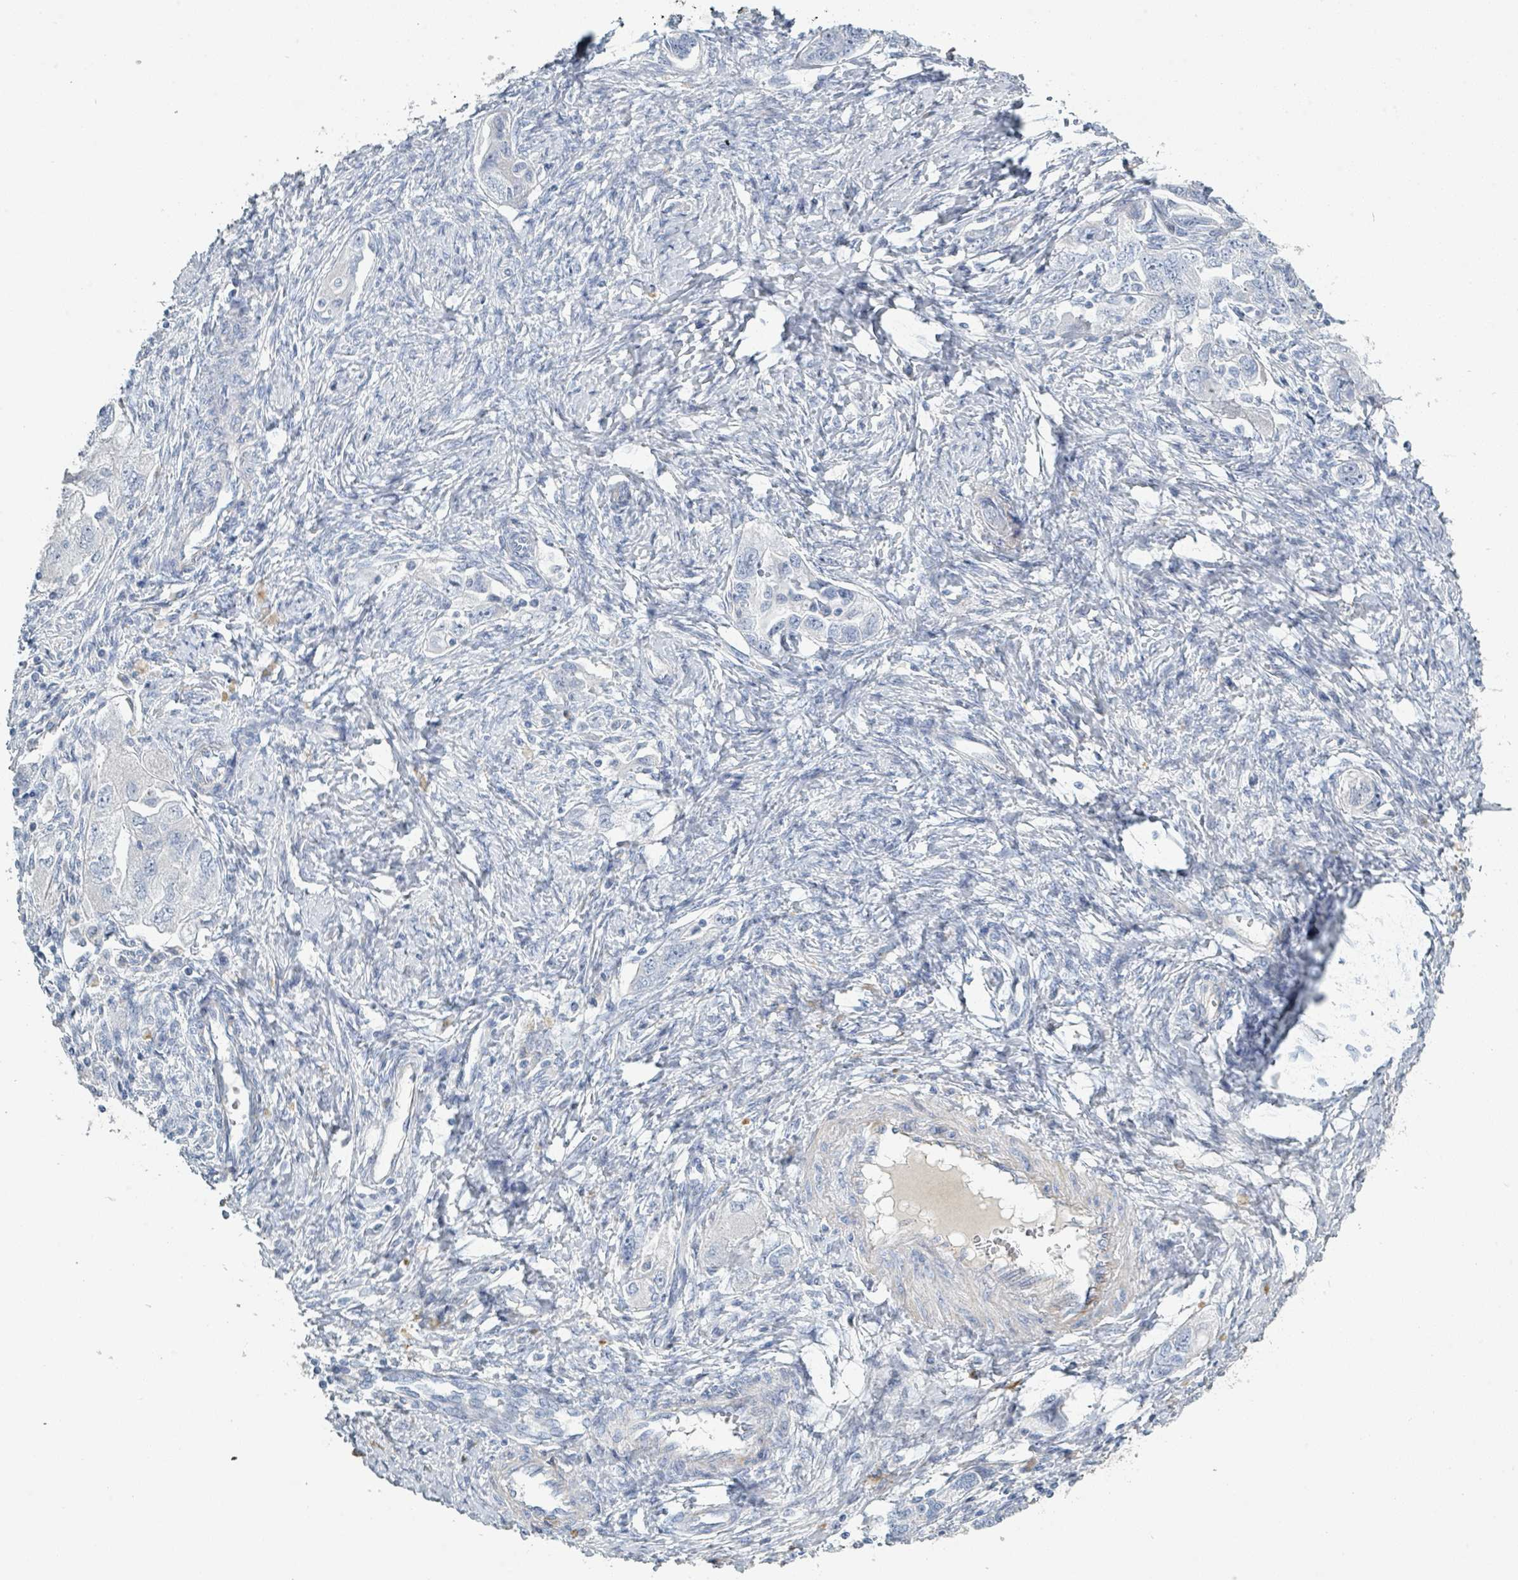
{"staining": {"intensity": "negative", "quantity": "none", "location": "none"}, "tissue": "ovarian cancer", "cell_type": "Tumor cells", "image_type": "cancer", "snomed": [{"axis": "morphology", "description": "Carcinoma, NOS"}, {"axis": "morphology", "description": "Cystadenocarcinoma, serous, NOS"}, {"axis": "topography", "description": "Ovary"}], "caption": "A histopathology image of ovarian carcinoma stained for a protein reveals no brown staining in tumor cells.", "gene": "RAB33B", "patient": {"sex": "female", "age": 69}}